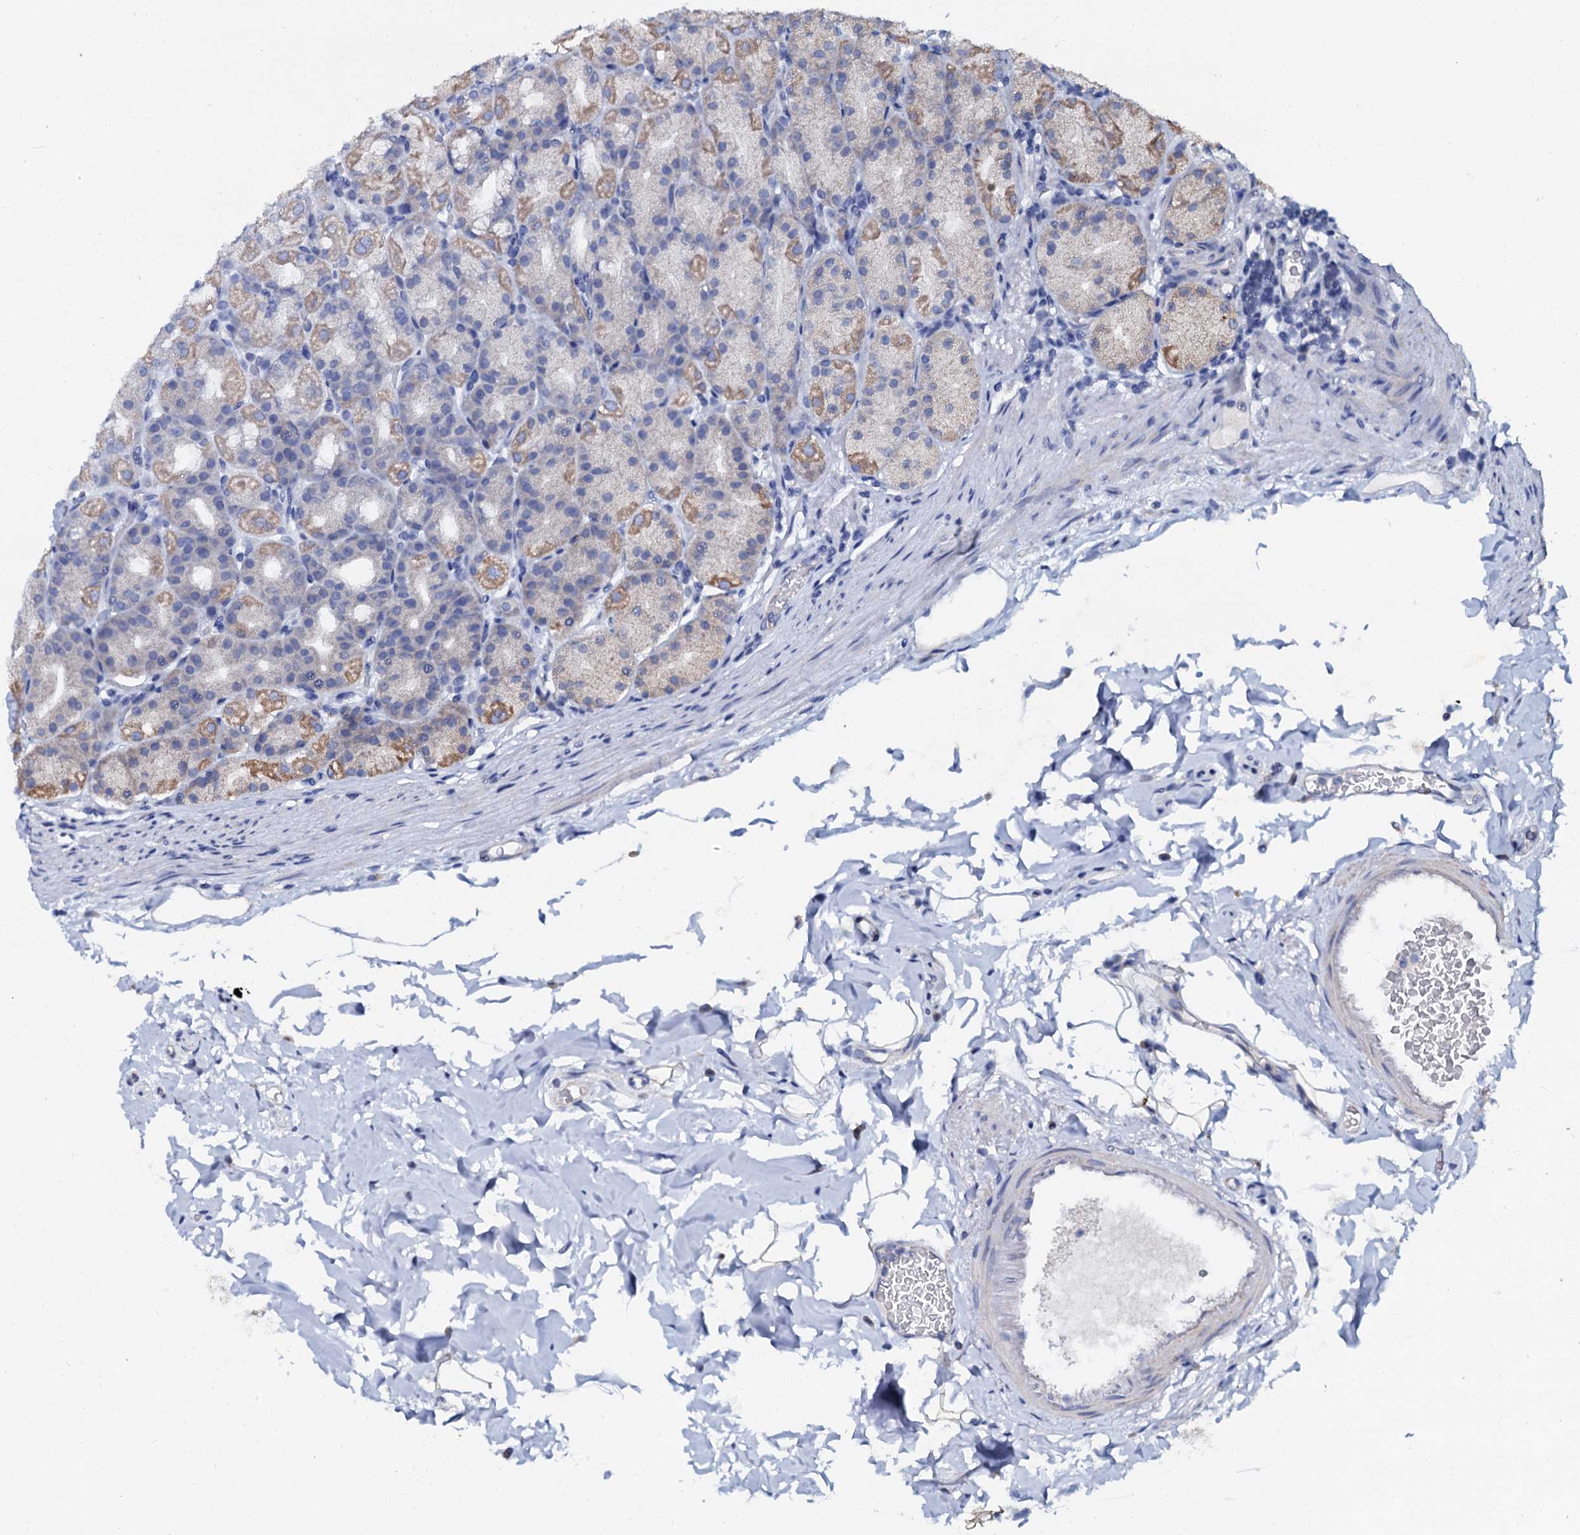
{"staining": {"intensity": "moderate", "quantity": "<25%", "location": "cytoplasmic/membranous"}, "tissue": "stomach", "cell_type": "Glandular cells", "image_type": "normal", "snomed": [{"axis": "morphology", "description": "Normal tissue, NOS"}, {"axis": "topography", "description": "Stomach, upper"}], "caption": "Immunohistochemistry (IHC) histopathology image of normal human stomach stained for a protein (brown), which displays low levels of moderate cytoplasmic/membranous positivity in approximately <25% of glandular cells.", "gene": "SLC37A4", "patient": {"sex": "male", "age": 68}}